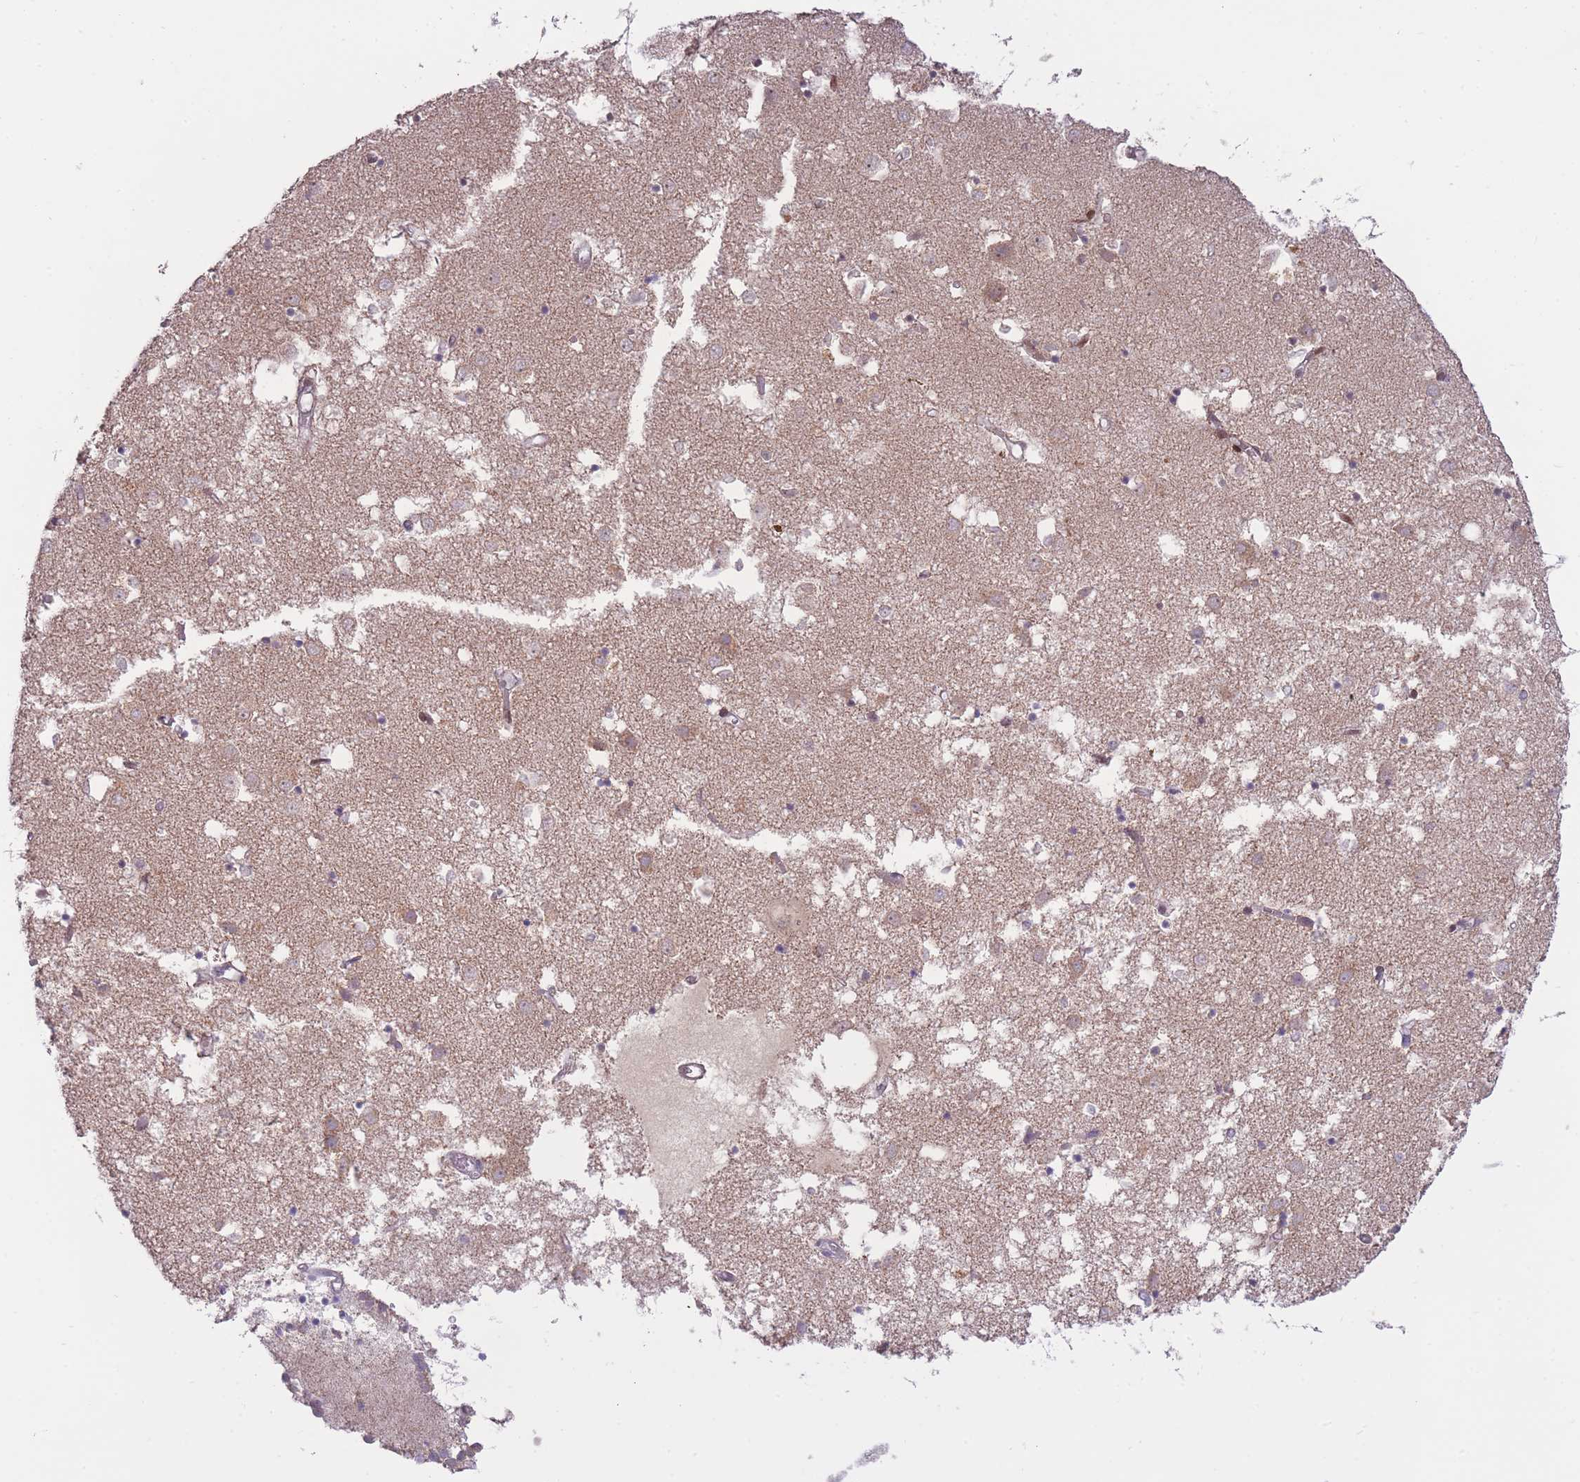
{"staining": {"intensity": "weak", "quantity": "<25%", "location": "cytoplasmic/membranous"}, "tissue": "caudate", "cell_type": "Glial cells", "image_type": "normal", "snomed": [{"axis": "morphology", "description": "Normal tissue, NOS"}, {"axis": "topography", "description": "Lateral ventricle wall"}], "caption": "This is an immunohistochemistry image of benign human caudate. There is no expression in glial cells.", "gene": "MCIDAS", "patient": {"sex": "male", "age": 70}}